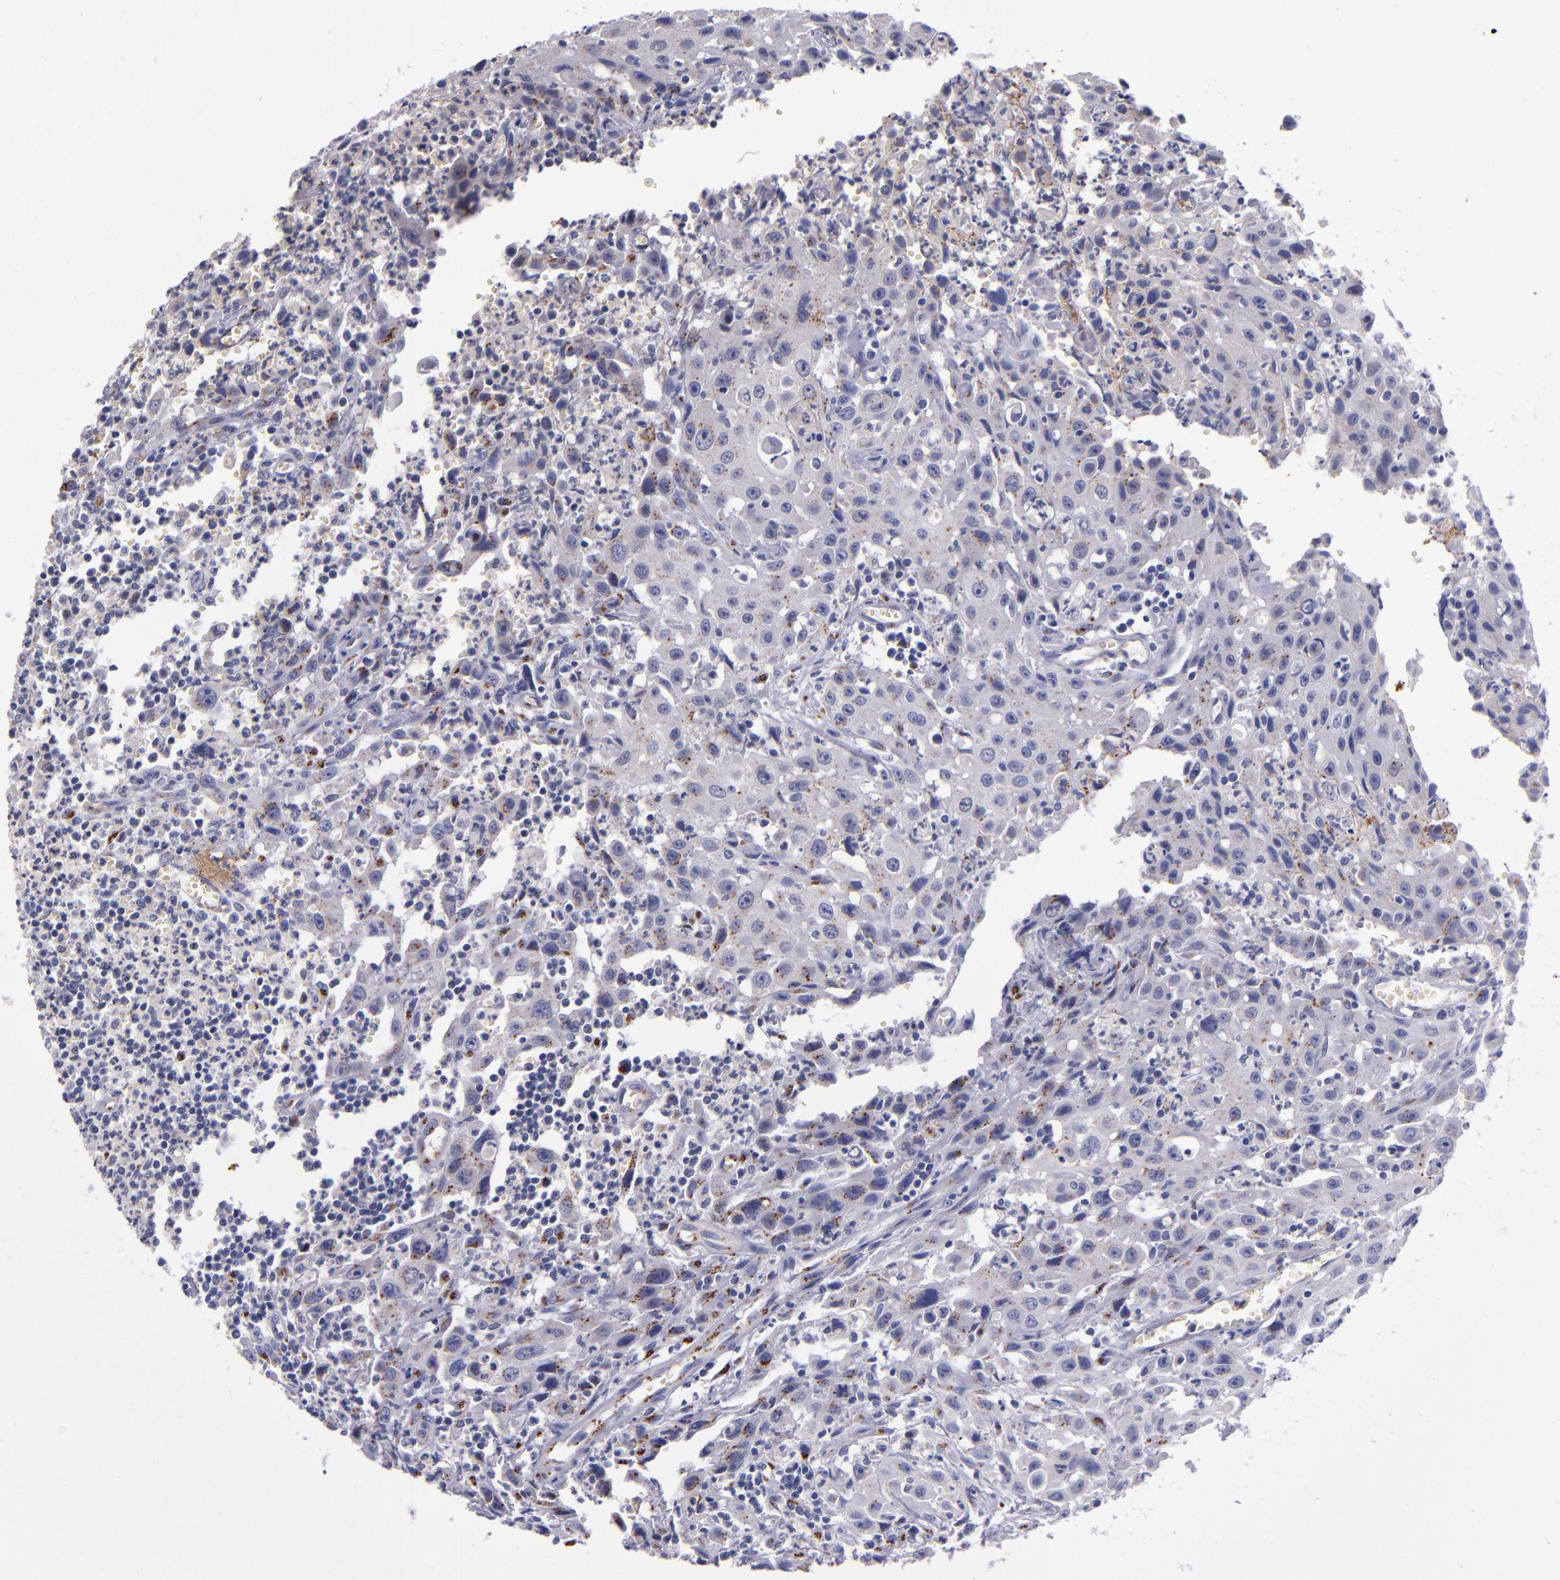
{"staining": {"intensity": "moderate", "quantity": "25%-75%", "location": "cytoplasmic/membranous"}, "tissue": "urothelial cancer", "cell_type": "Tumor cells", "image_type": "cancer", "snomed": [{"axis": "morphology", "description": "Urothelial carcinoma, High grade"}, {"axis": "topography", "description": "Urinary bladder"}], "caption": "A medium amount of moderate cytoplasmic/membranous expression is present in approximately 25%-75% of tumor cells in high-grade urothelial carcinoma tissue.", "gene": "RAB41", "patient": {"sex": "male", "age": 66}}